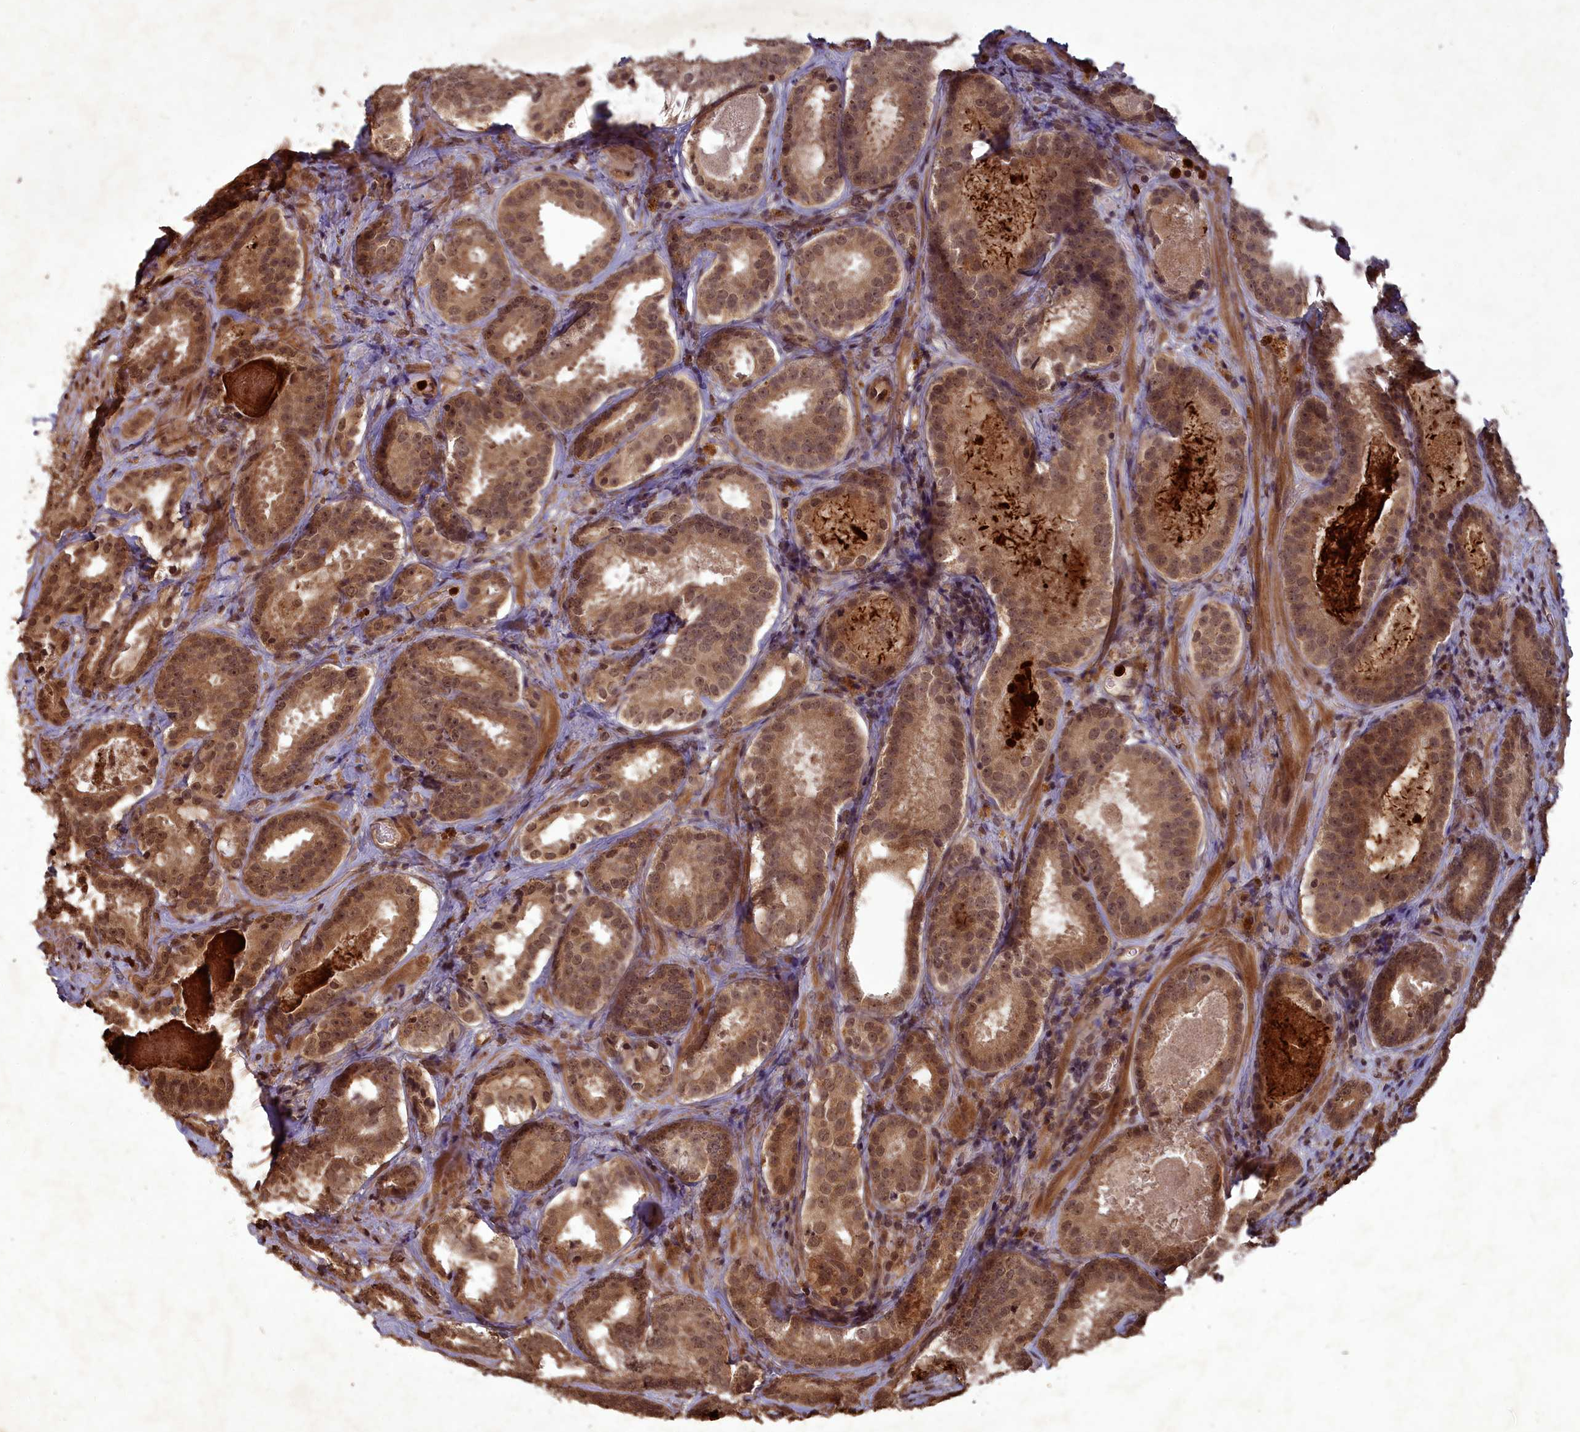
{"staining": {"intensity": "moderate", "quantity": ">75%", "location": "cytoplasmic/membranous,nuclear"}, "tissue": "prostate cancer", "cell_type": "Tumor cells", "image_type": "cancer", "snomed": [{"axis": "morphology", "description": "Adenocarcinoma, High grade"}, {"axis": "topography", "description": "Prostate"}], "caption": "Brown immunohistochemical staining in prostate cancer displays moderate cytoplasmic/membranous and nuclear expression in about >75% of tumor cells.", "gene": "SRMS", "patient": {"sex": "male", "age": 57}}